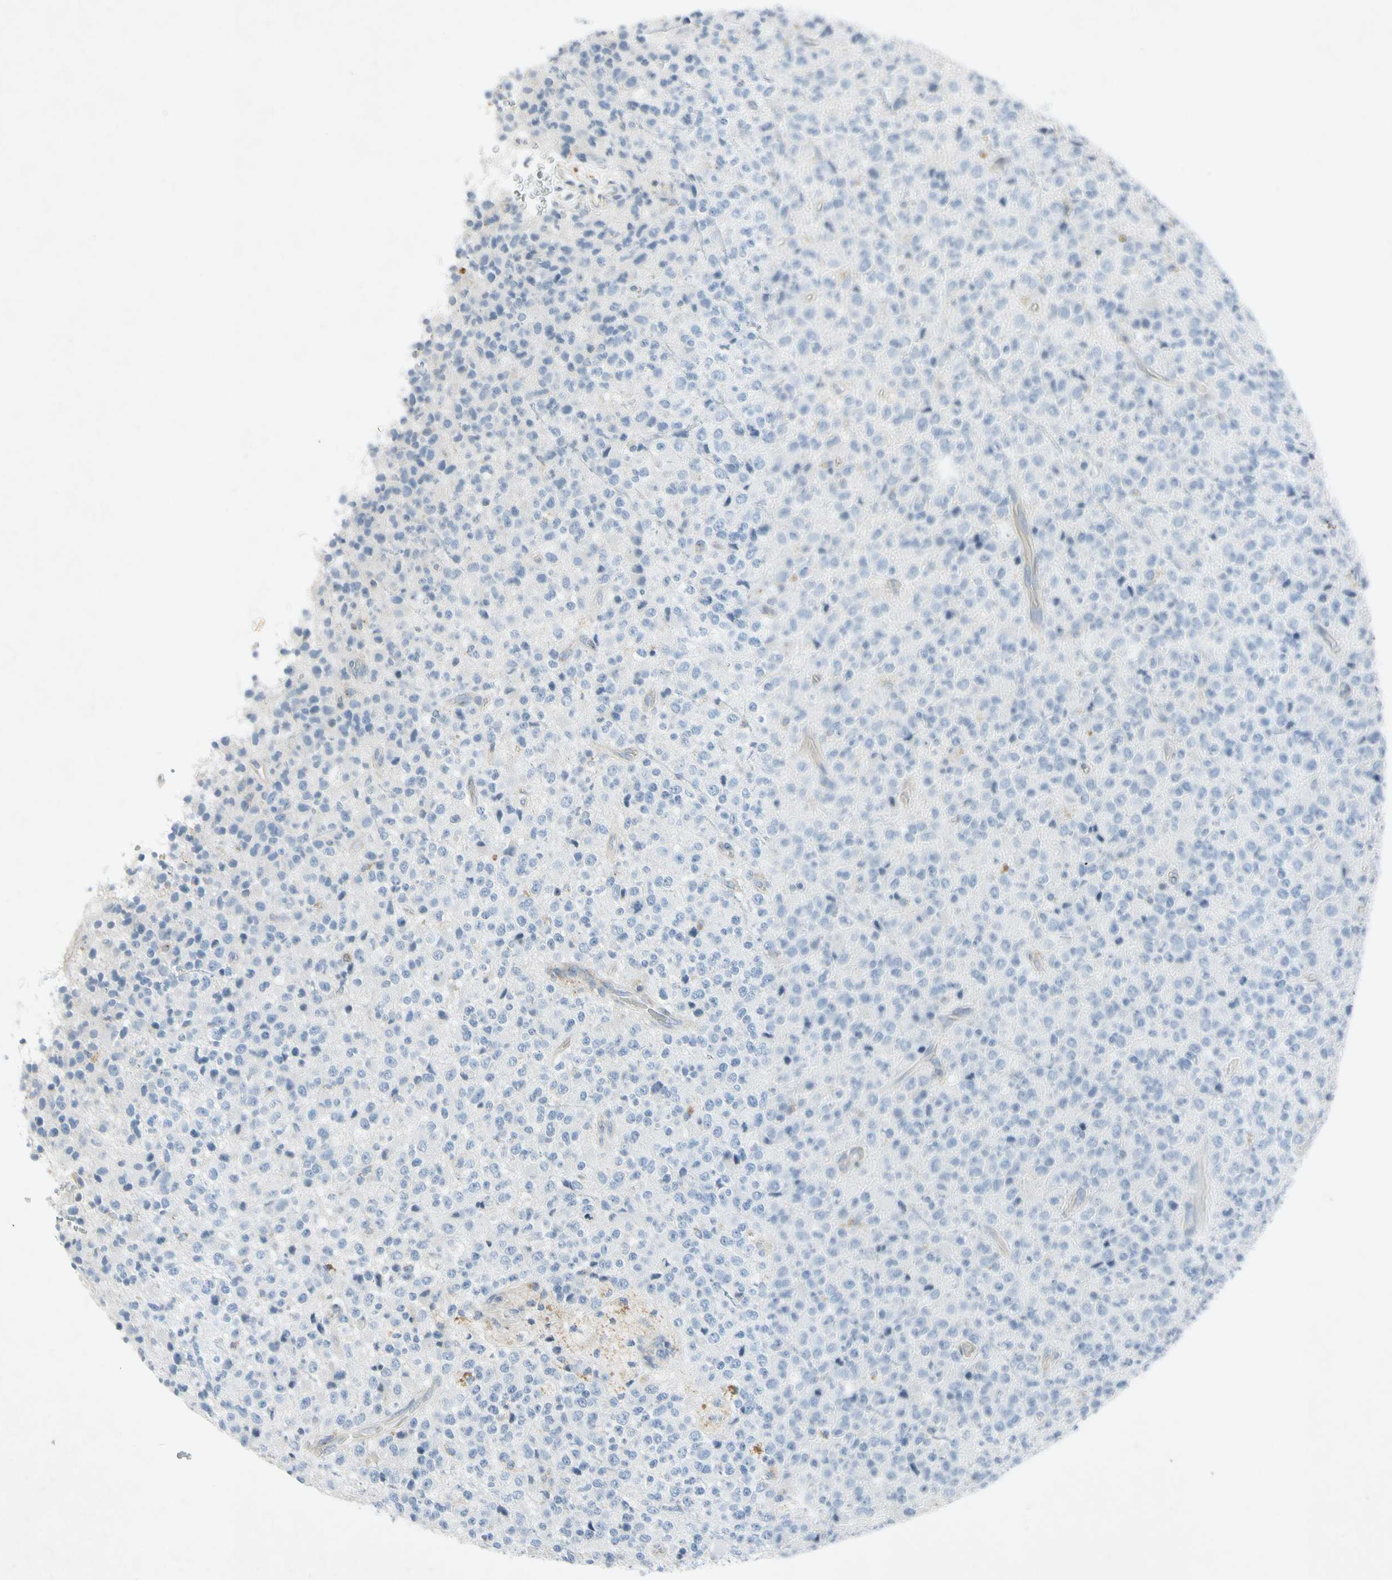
{"staining": {"intensity": "negative", "quantity": "none", "location": "none"}, "tissue": "glioma", "cell_type": "Tumor cells", "image_type": "cancer", "snomed": [{"axis": "morphology", "description": "Glioma, malignant, High grade"}, {"axis": "topography", "description": "pancreas cauda"}], "caption": "Tumor cells show no significant positivity in glioma.", "gene": "TEK", "patient": {"sex": "male", "age": 60}}